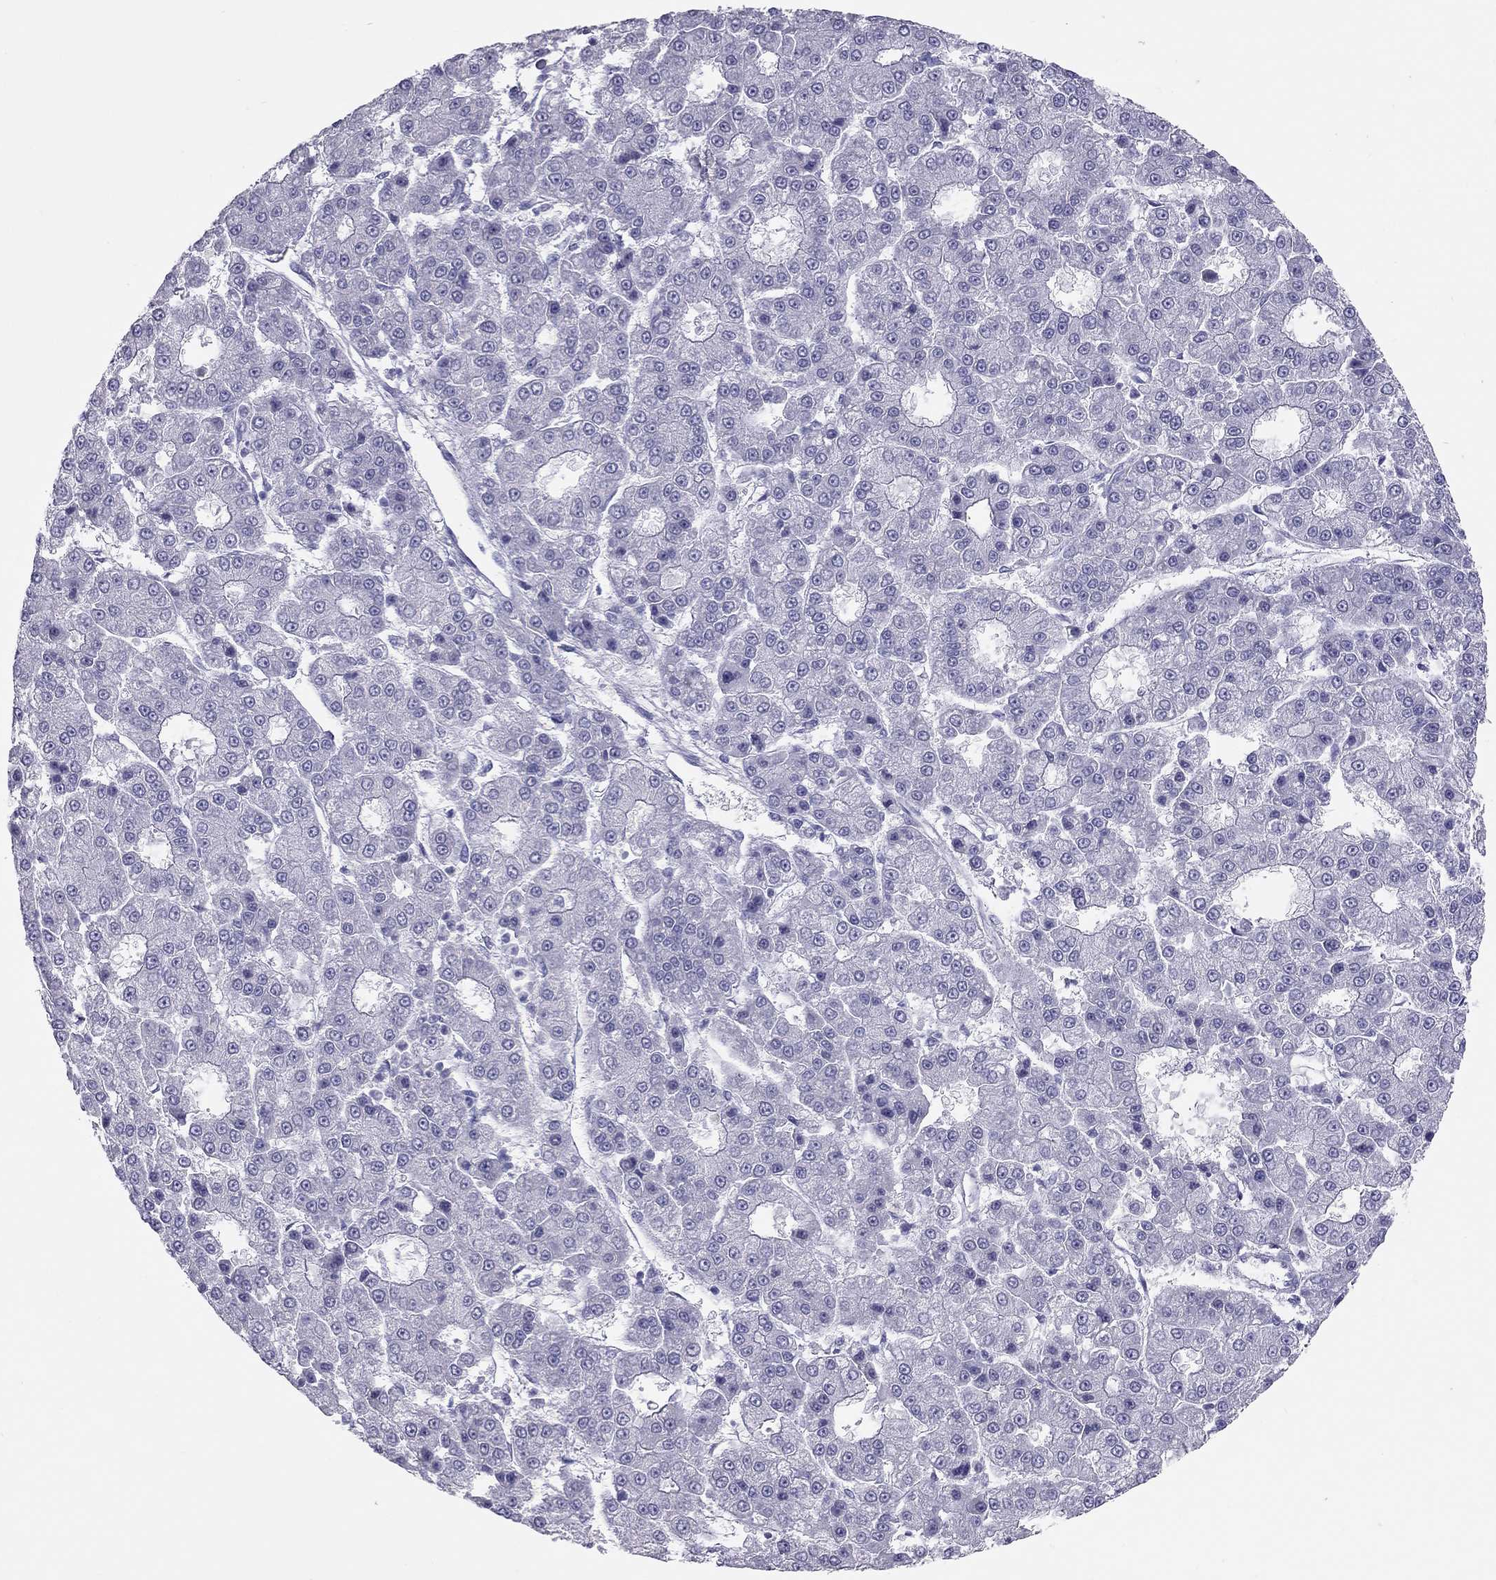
{"staining": {"intensity": "negative", "quantity": "none", "location": "none"}, "tissue": "liver cancer", "cell_type": "Tumor cells", "image_type": "cancer", "snomed": [{"axis": "morphology", "description": "Carcinoma, Hepatocellular, NOS"}, {"axis": "topography", "description": "Liver"}], "caption": "Tumor cells are negative for brown protein staining in liver cancer (hepatocellular carcinoma).", "gene": "SPATA12", "patient": {"sex": "male", "age": 70}}